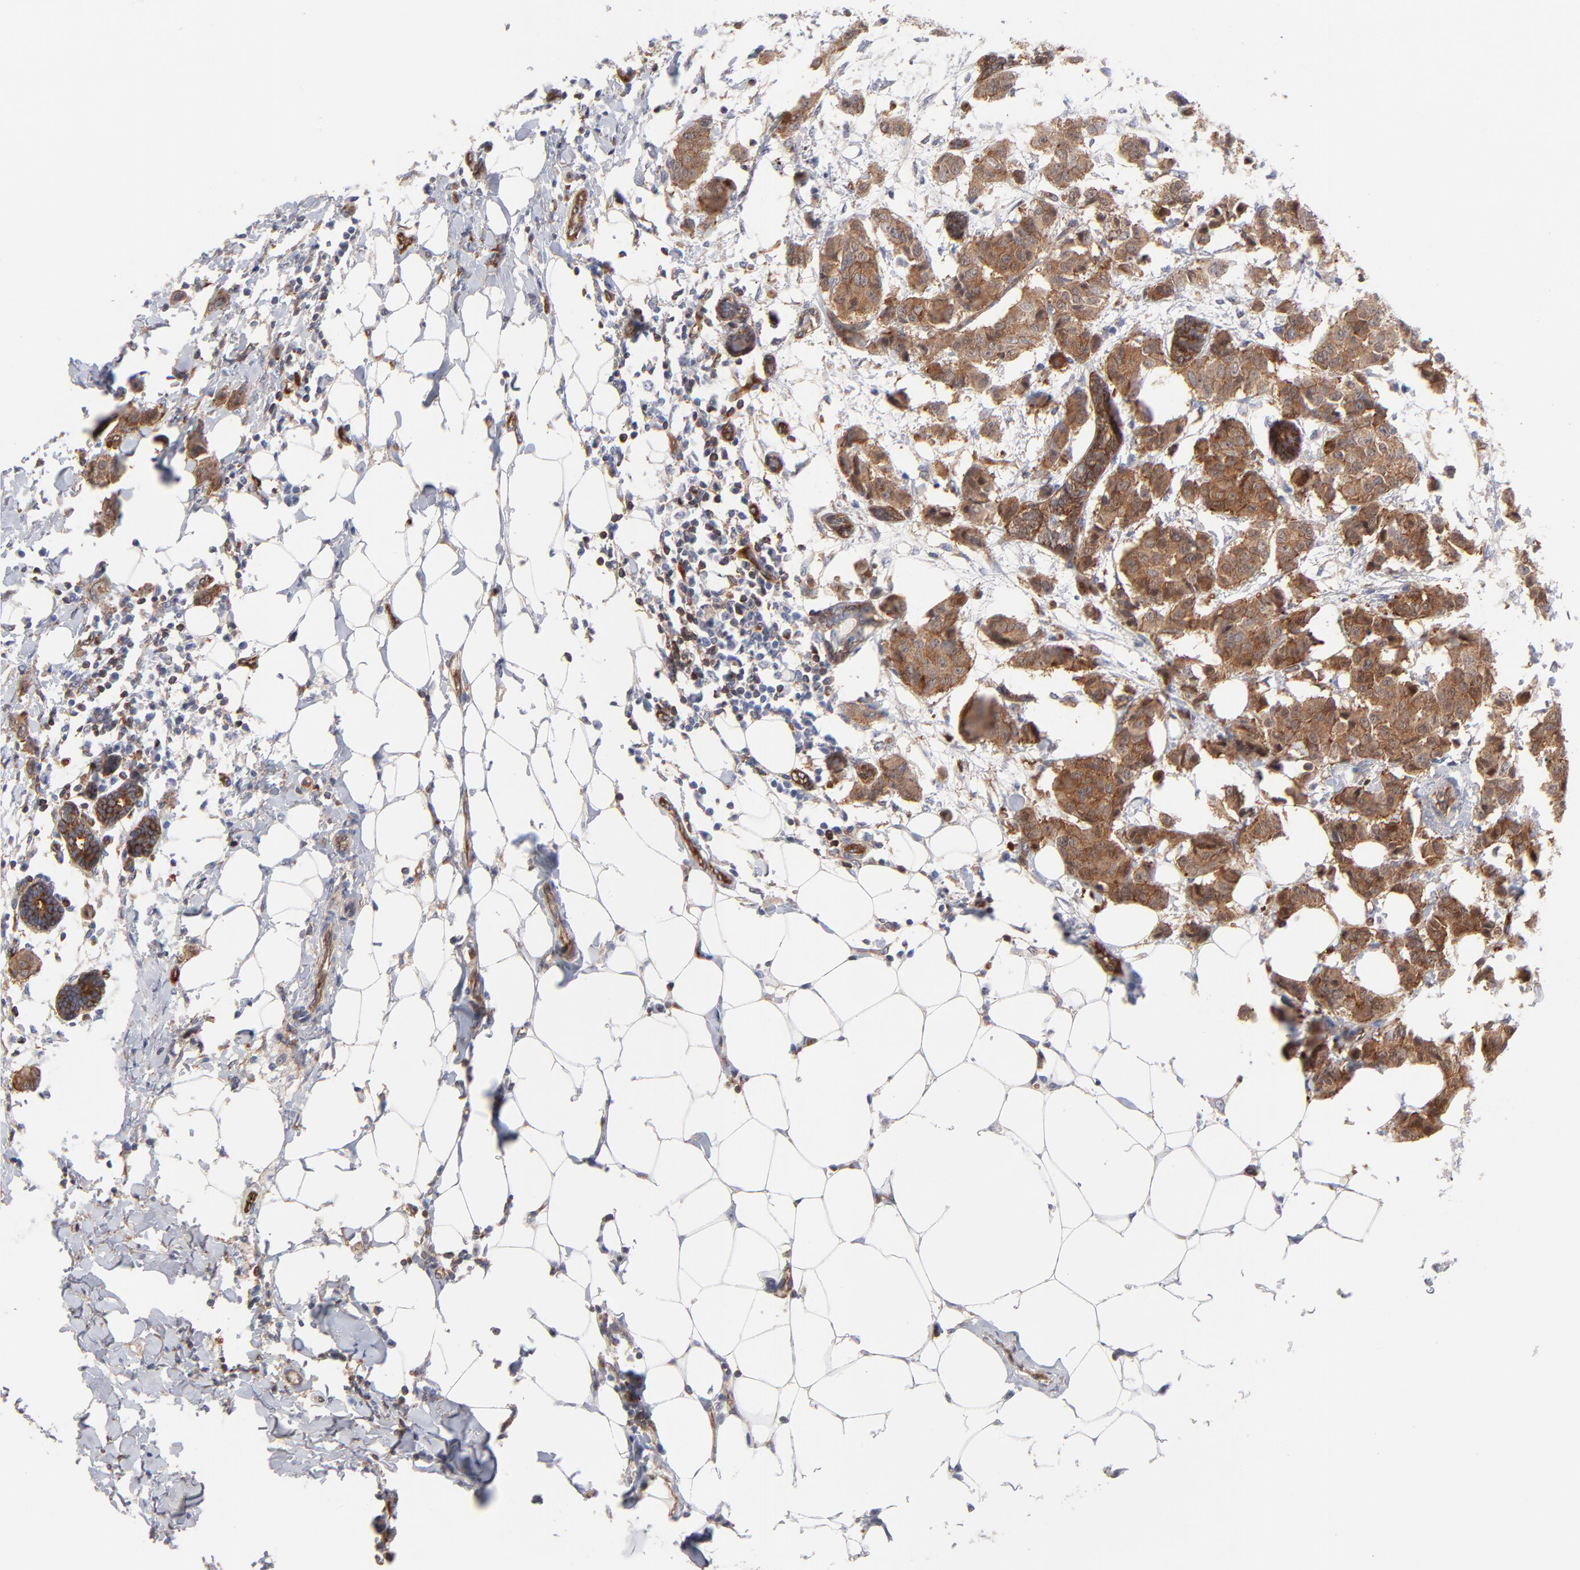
{"staining": {"intensity": "moderate", "quantity": ">75%", "location": "cytoplasmic/membranous"}, "tissue": "breast cancer", "cell_type": "Tumor cells", "image_type": "cancer", "snomed": [{"axis": "morphology", "description": "Duct carcinoma"}, {"axis": "topography", "description": "Breast"}], "caption": "There is medium levels of moderate cytoplasmic/membranous staining in tumor cells of invasive ductal carcinoma (breast), as demonstrated by immunohistochemical staining (brown color).", "gene": "PXN", "patient": {"sex": "female", "age": 40}}